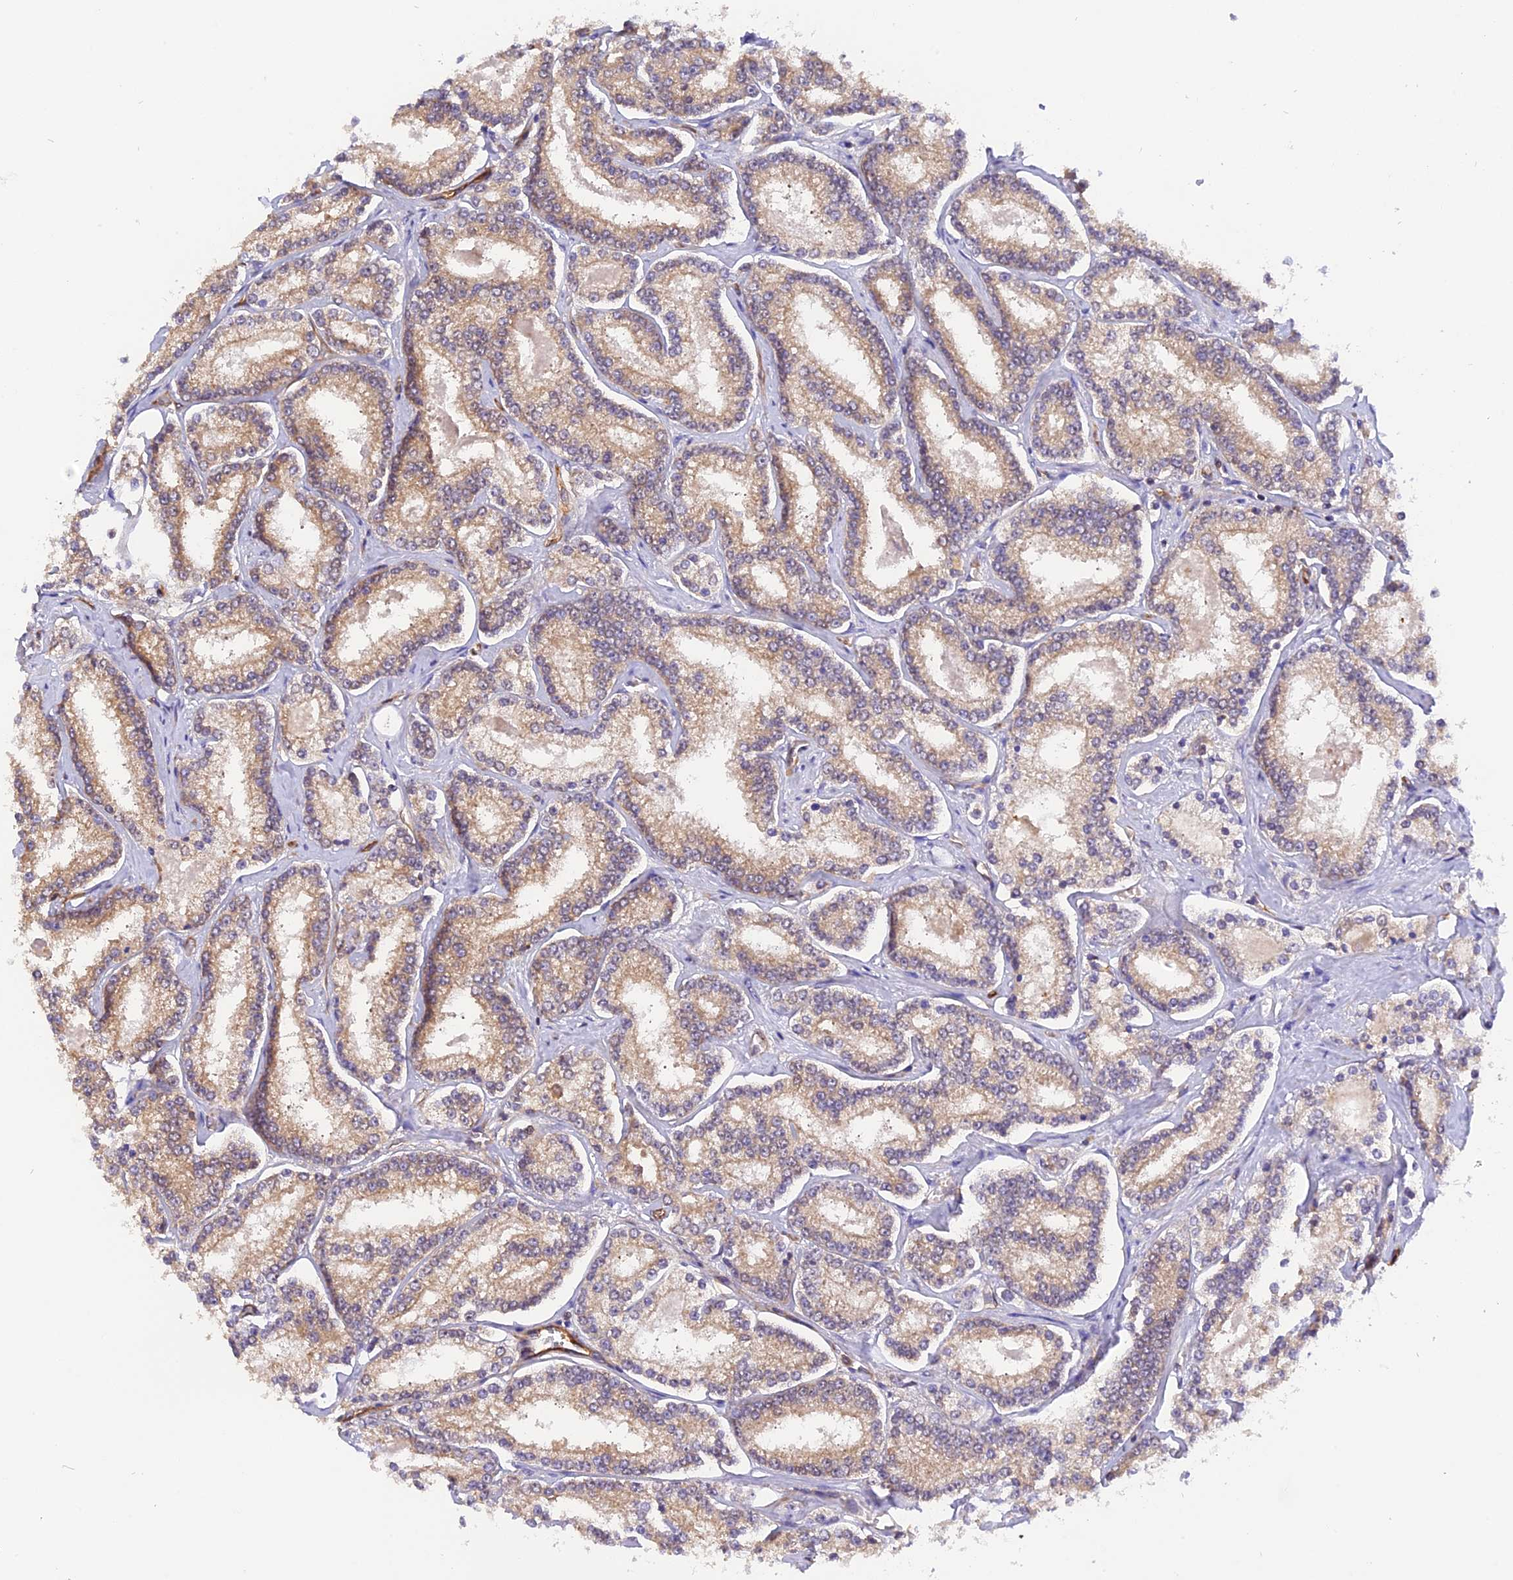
{"staining": {"intensity": "weak", "quantity": "25%-75%", "location": "cytoplasmic/membranous"}, "tissue": "prostate cancer", "cell_type": "Tumor cells", "image_type": "cancer", "snomed": [{"axis": "morphology", "description": "Normal tissue, NOS"}, {"axis": "morphology", "description": "Adenocarcinoma, High grade"}, {"axis": "topography", "description": "Prostate"}], "caption": "Approximately 25%-75% of tumor cells in high-grade adenocarcinoma (prostate) show weak cytoplasmic/membranous protein expression as visualized by brown immunohistochemical staining.", "gene": "C5orf22", "patient": {"sex": "male", "age": 83}}